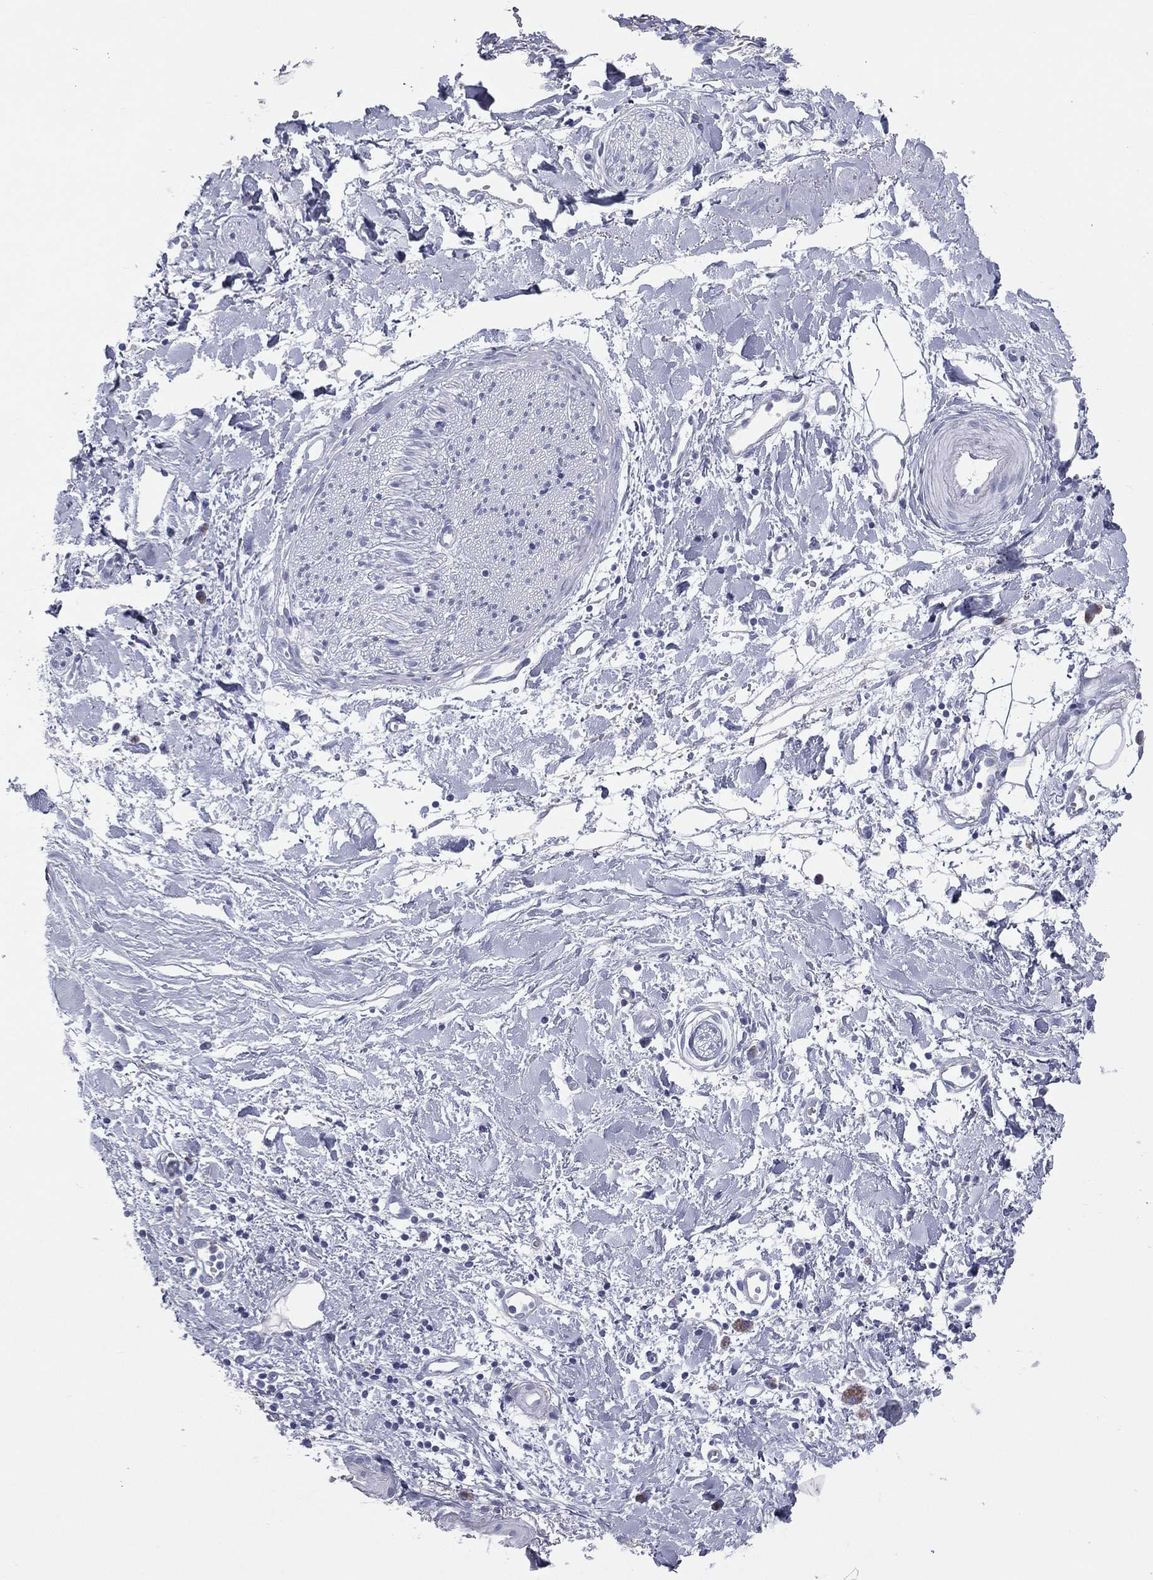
{"staining": {"intensity": "negative", "quantity": "none", "location": "none"}, "tissue": "soft tissue", "cell_type": "Fibroblasts", "image_type": "normal", "snomed": [{"axis": "morphology", "description": "Normal tissue, NOS"}, {"axis": "morphology", "description": "Adenocarcinoma, NOS"}, {"axis": "topography", "description": "Pancreas"}, {"axis": "topography", "description": "Peripheral nerve tissue"}], "caption": "Histopathology image shows no significant protein staining in fibroblasts of normal soft tissue.", "gene": "MLN", "patient": {"sex": "male", "age": 61}}